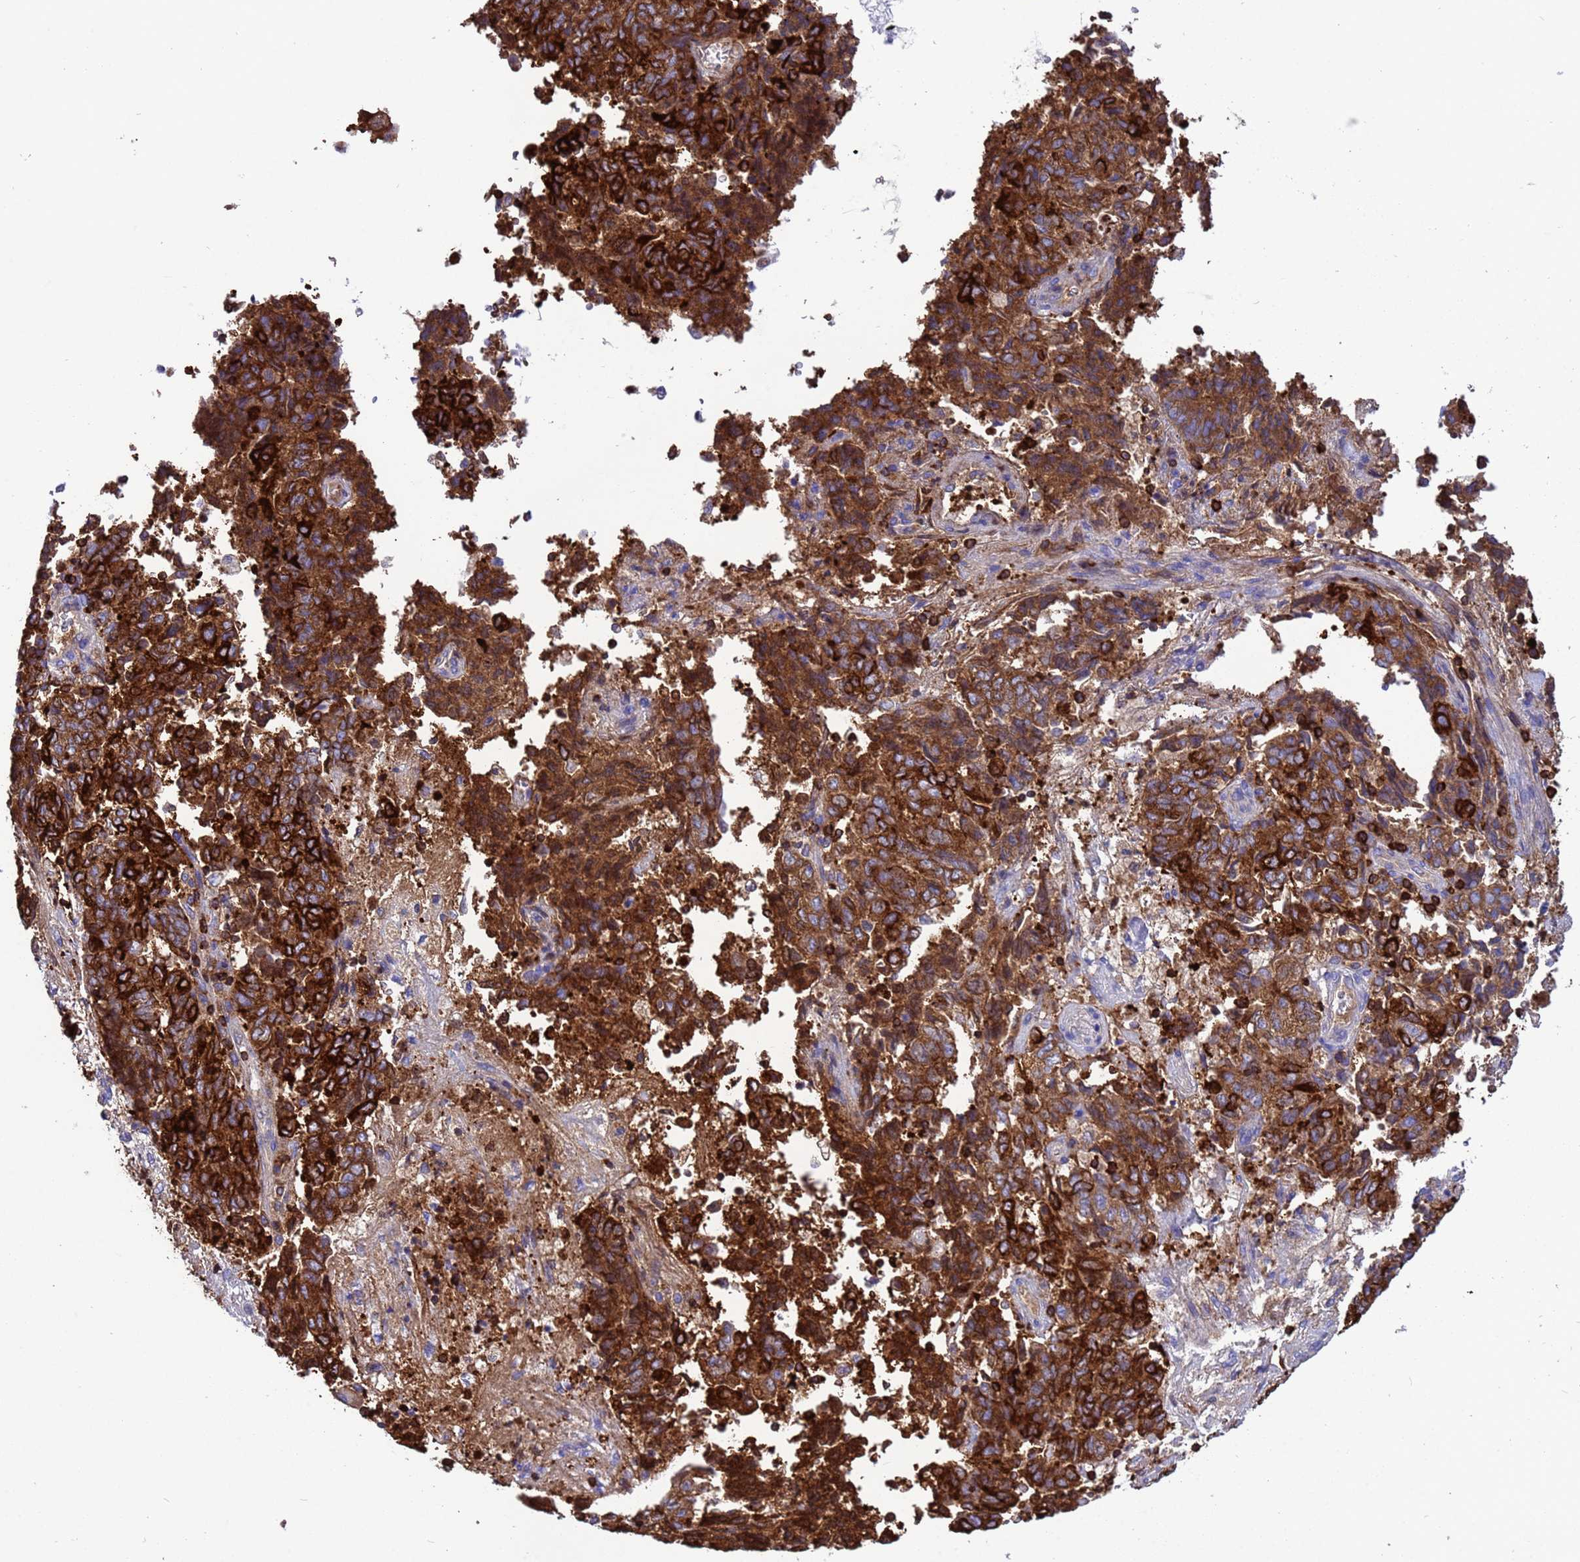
{"staining": {"intensity": "strong", "quantity": ">75%", "location": "cytoplasmic/membranous"}, "tissue": "endometrial cancer", "cell_type": "Tumor cells", "image_type": "cancer", "snomed": [{"axis": "morphology", "description": "Adenocarcinoma, NOS"}, {"axis": "topography", "description": "Endometrium"}], "caption": "Protein staining exhibits strong cytoplasmic/membranous expression in approximately >75% of tumor cells in endometrial cancer. The staining was performed using DAB (3,3'-diaminobenzidine) to visualize the protein expression in brown, while the nuclei were stained in blue with hematoxylin (Magnification: 20x).", "gene": "EZR", "patient": {"sex": "female", "age": 80}}